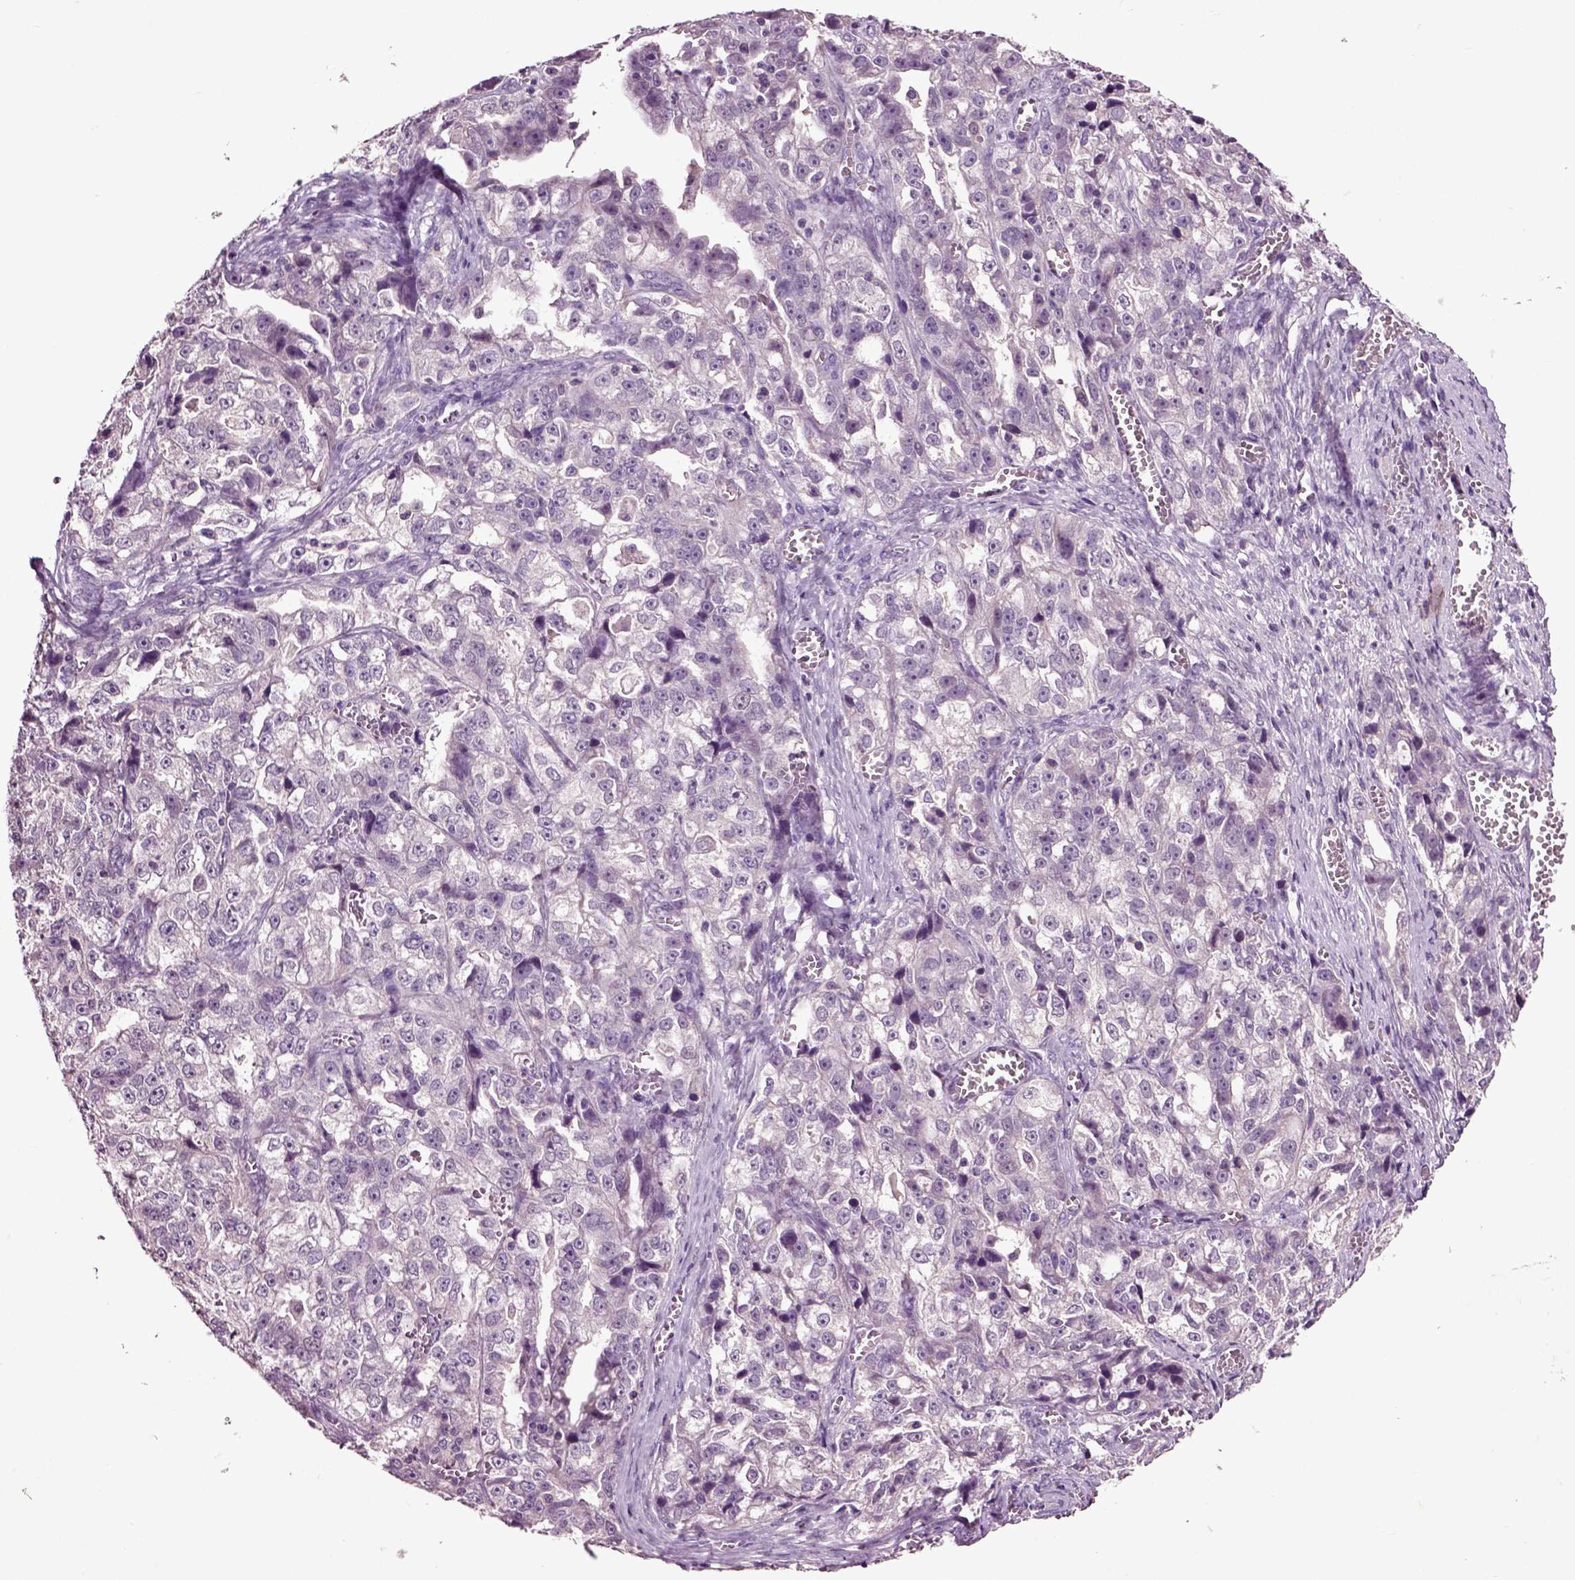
{"staining": {"intensity": "negative", "quantity": "none", "location": "none"}, "tissue": "ovarian cancer", "cell_type": "Tumor cells", "image_type": "cancer", "snomed": [{"axis": "morphology", "description": "Cystadenocarcinoma, serous, NOS"}, {"axis": "topography", "description": "Ovary"}], "caption": "DAB (3,3'-diaminobenzidine) immunohistochemical staining of human ovarian cancer reveals no significant staining in tumor cells.", "gene": "CRHR1", "patient": {"sex": "female", "age": 51}}